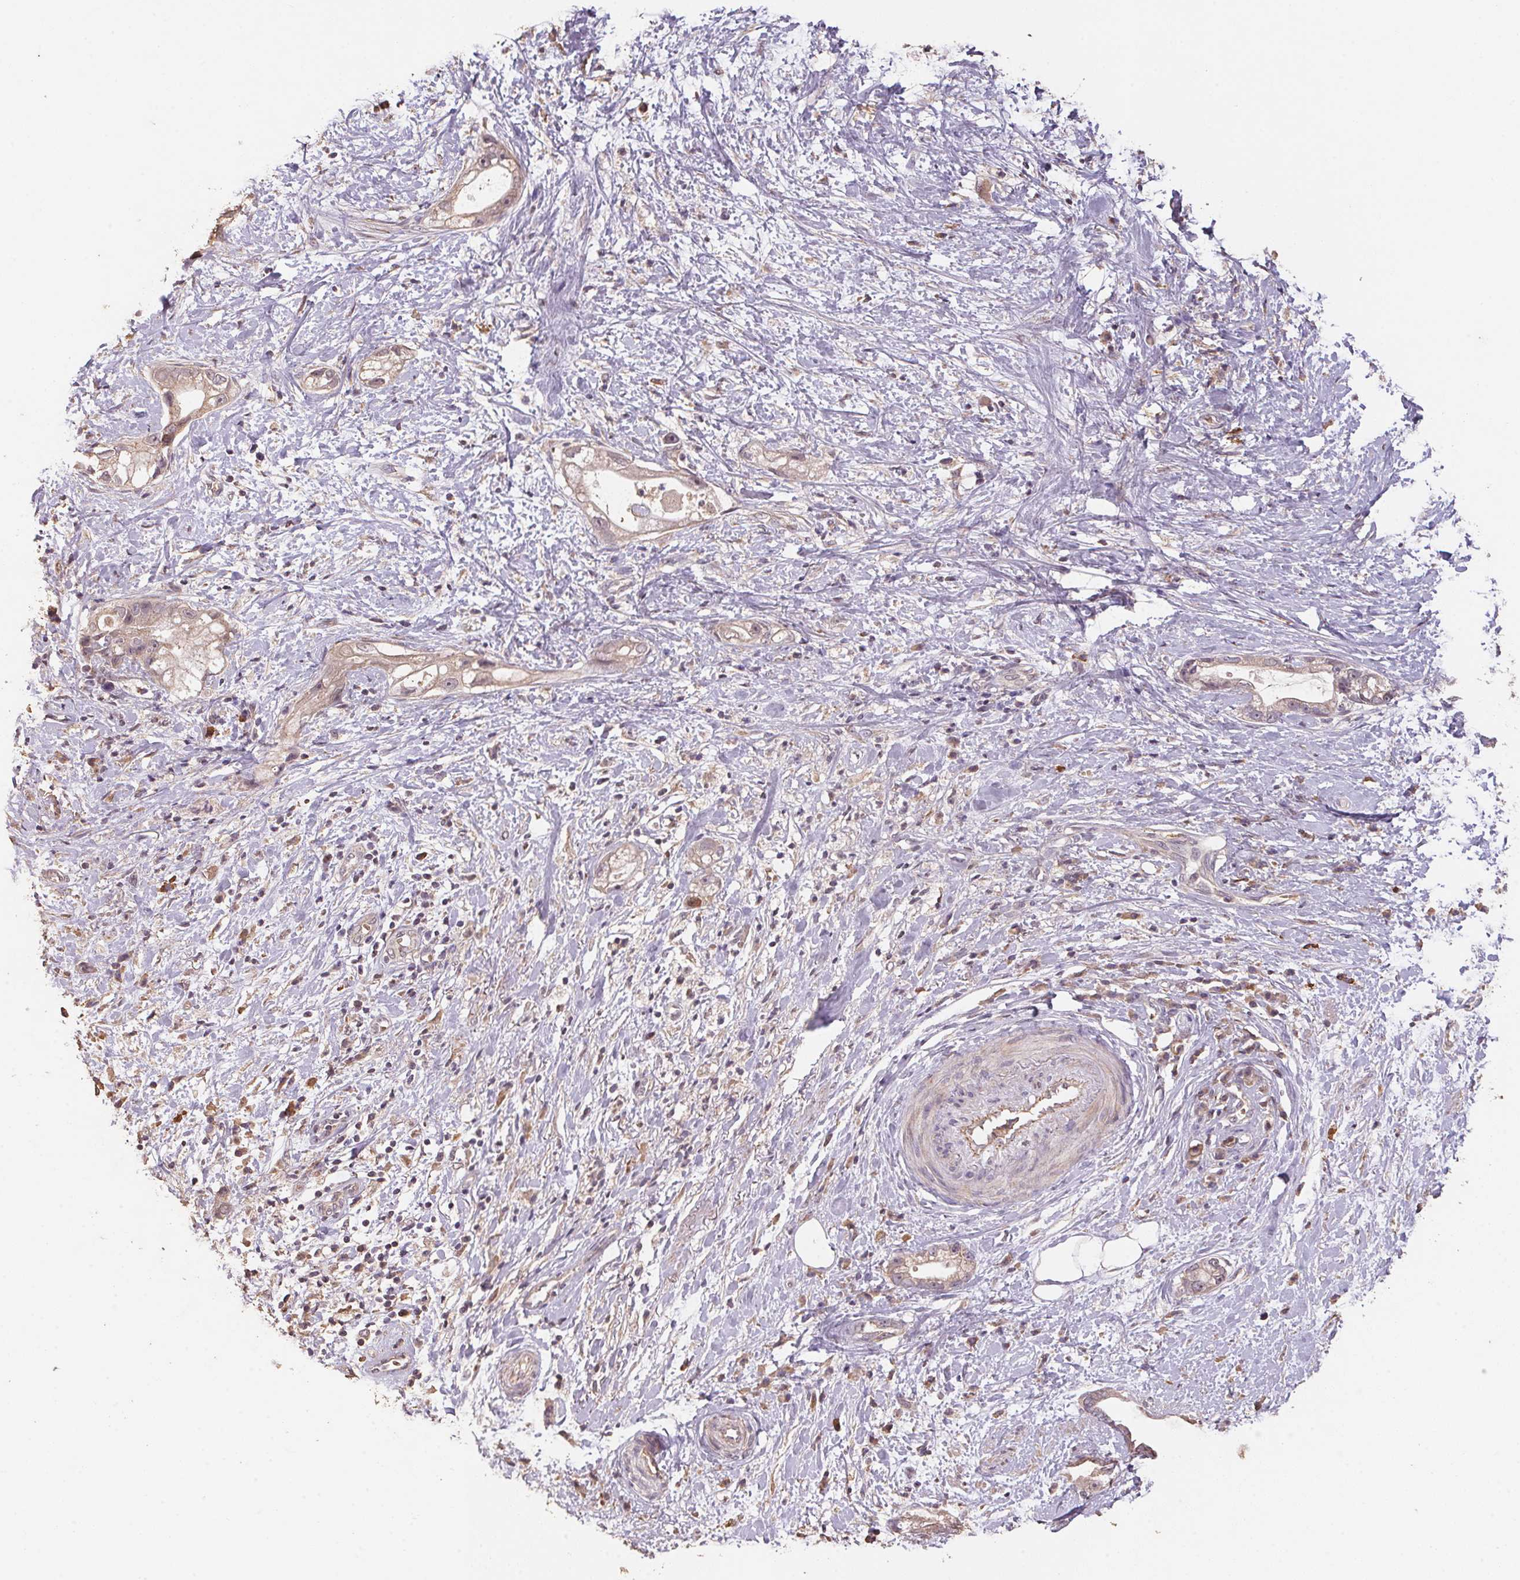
{"staining": {"intensity": "weak", "quantity": "<25%", "location": "cytoplasmic/membranous"}, "tissue": "stomach cancer", "cell_type": "Tumor cells", "image_type": "cancer", "snomed": [{"axis": "morphology", "description": "Adenocarcinoma, NOS"}, {"axis": "topography", "description": "Stomach"}], "caption": "Human stomach adenocarcinoma stained for a protein using IHC exhibits no expression in tumor cells.", "gene": "CENPF", "patient": {"sex": "male", "age": 55}}